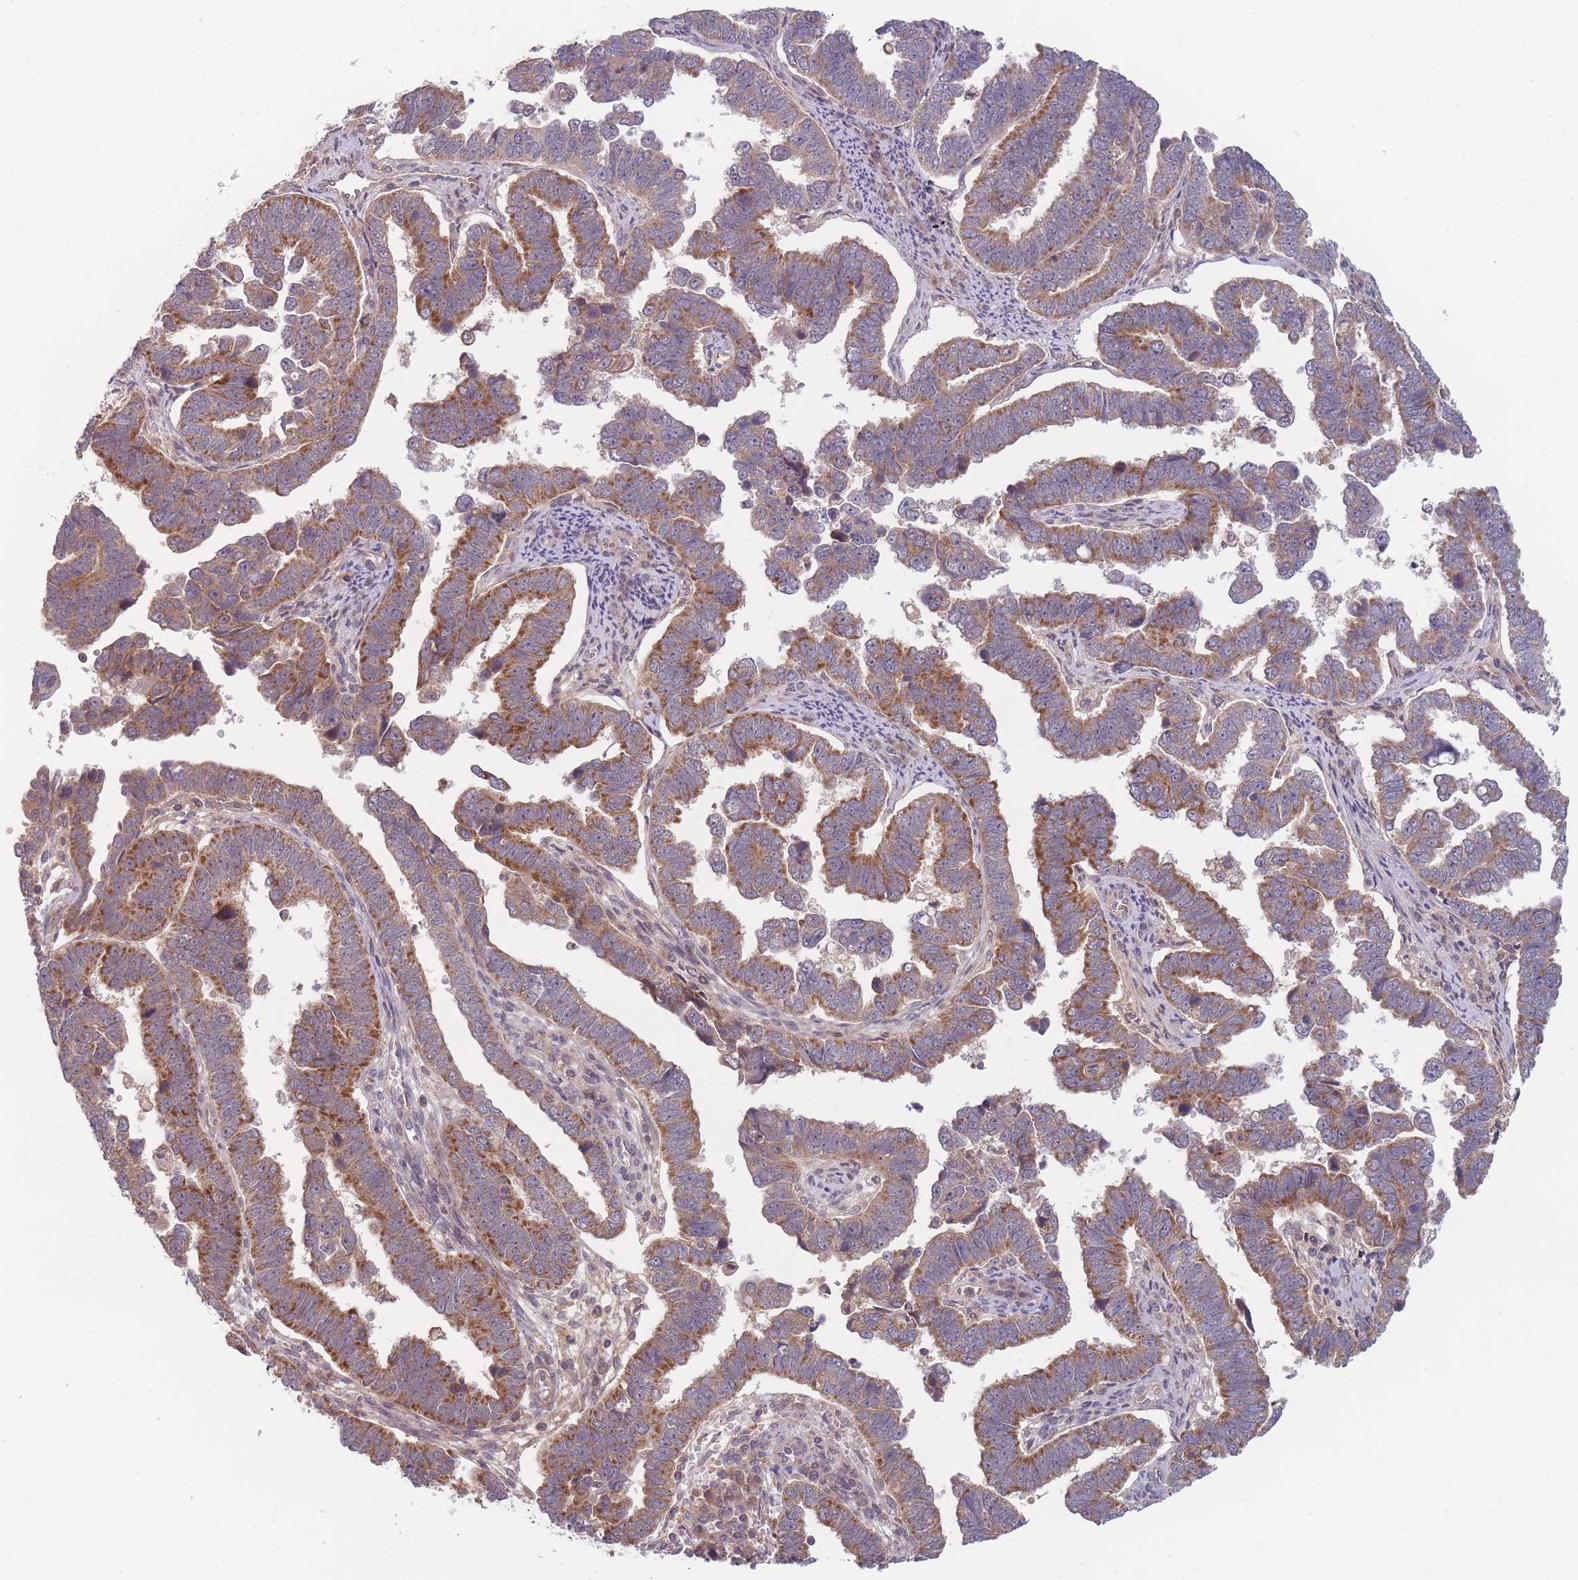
{"staining": {"intensity": "moderate", "quantity": ">75%", "location": "cytoplasmic/membranous"}, "tissue": "endometrial cancer", "cell_type": "Tumor cells", "image_type": "cancer", "snomed": [{"axis": "morphology", "description": "Adenocarcinoma, NOS"}, {"axis": "topography", "description": "Endometrium"}], "caption": "Immunohistochemical staining of endometrial cancer shows moderate cytoplasmic/membranous protein staining in approximately >75% of tumor cells.", "gene": "FAM153A", "patient": {"sex": "female", "age": 75}}